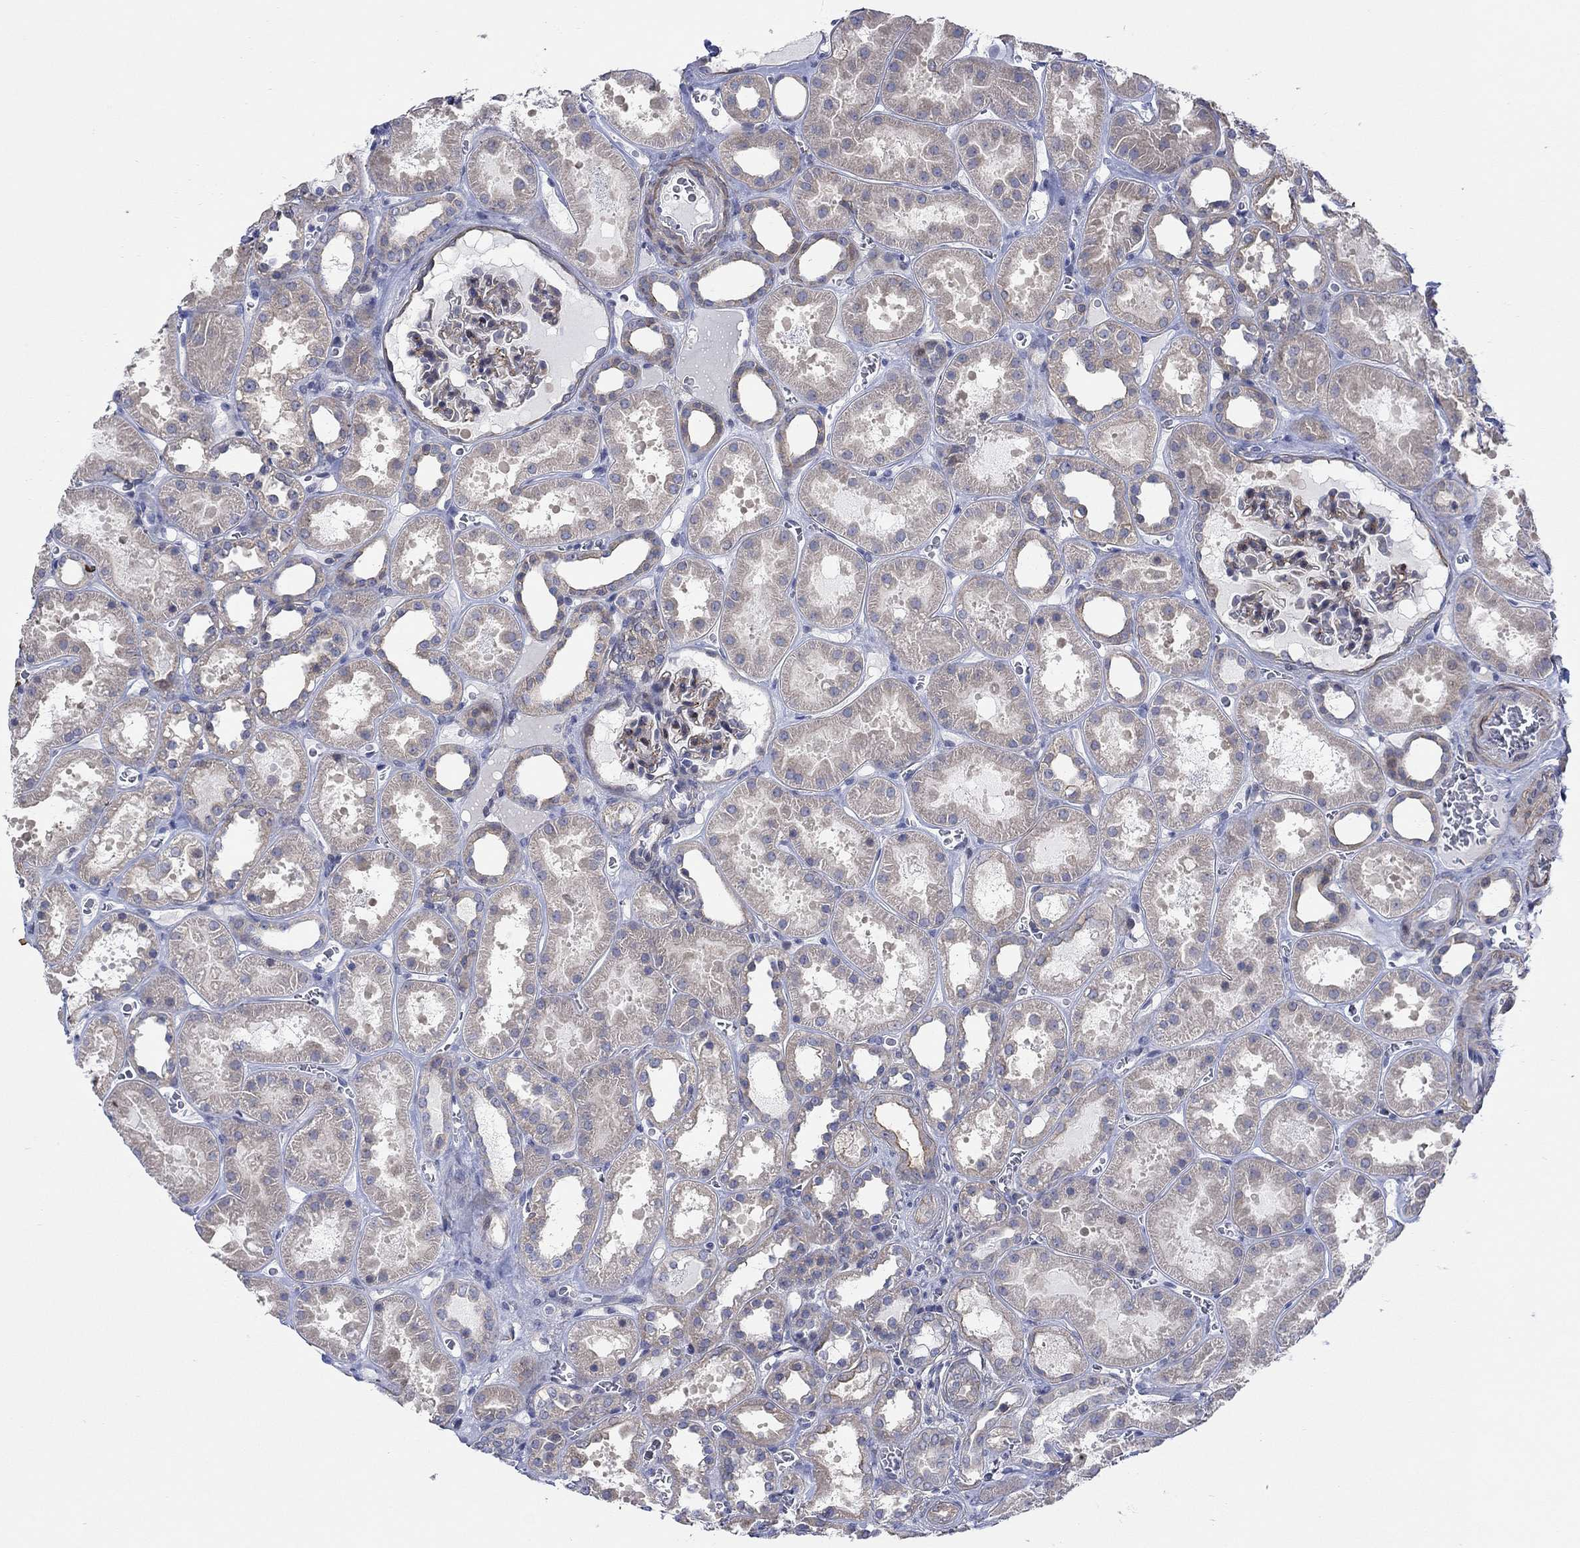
{"staining": {"intensity": "moderate", "quantity": "<25%", "location": "cytoplasmic/membranous"}, "tissue": "kidney", "cell_type": "Cells in glomeruli", "image_type": "normal", "snomed": [{"axis": "morphology", "description": "Normal tissue, NOS"}, {"axis": "topography", "description": "Kidney"}], "caption": "Cells in glomeruli display moderate cytoplasmic/membranous expression in approximately <25% of cells in unremarkable kidney. (Brightfield microscopy of DAB IHC at high magnification).", "gene": "SCN7A", "patient": {"sex": "female", "age": 41}}